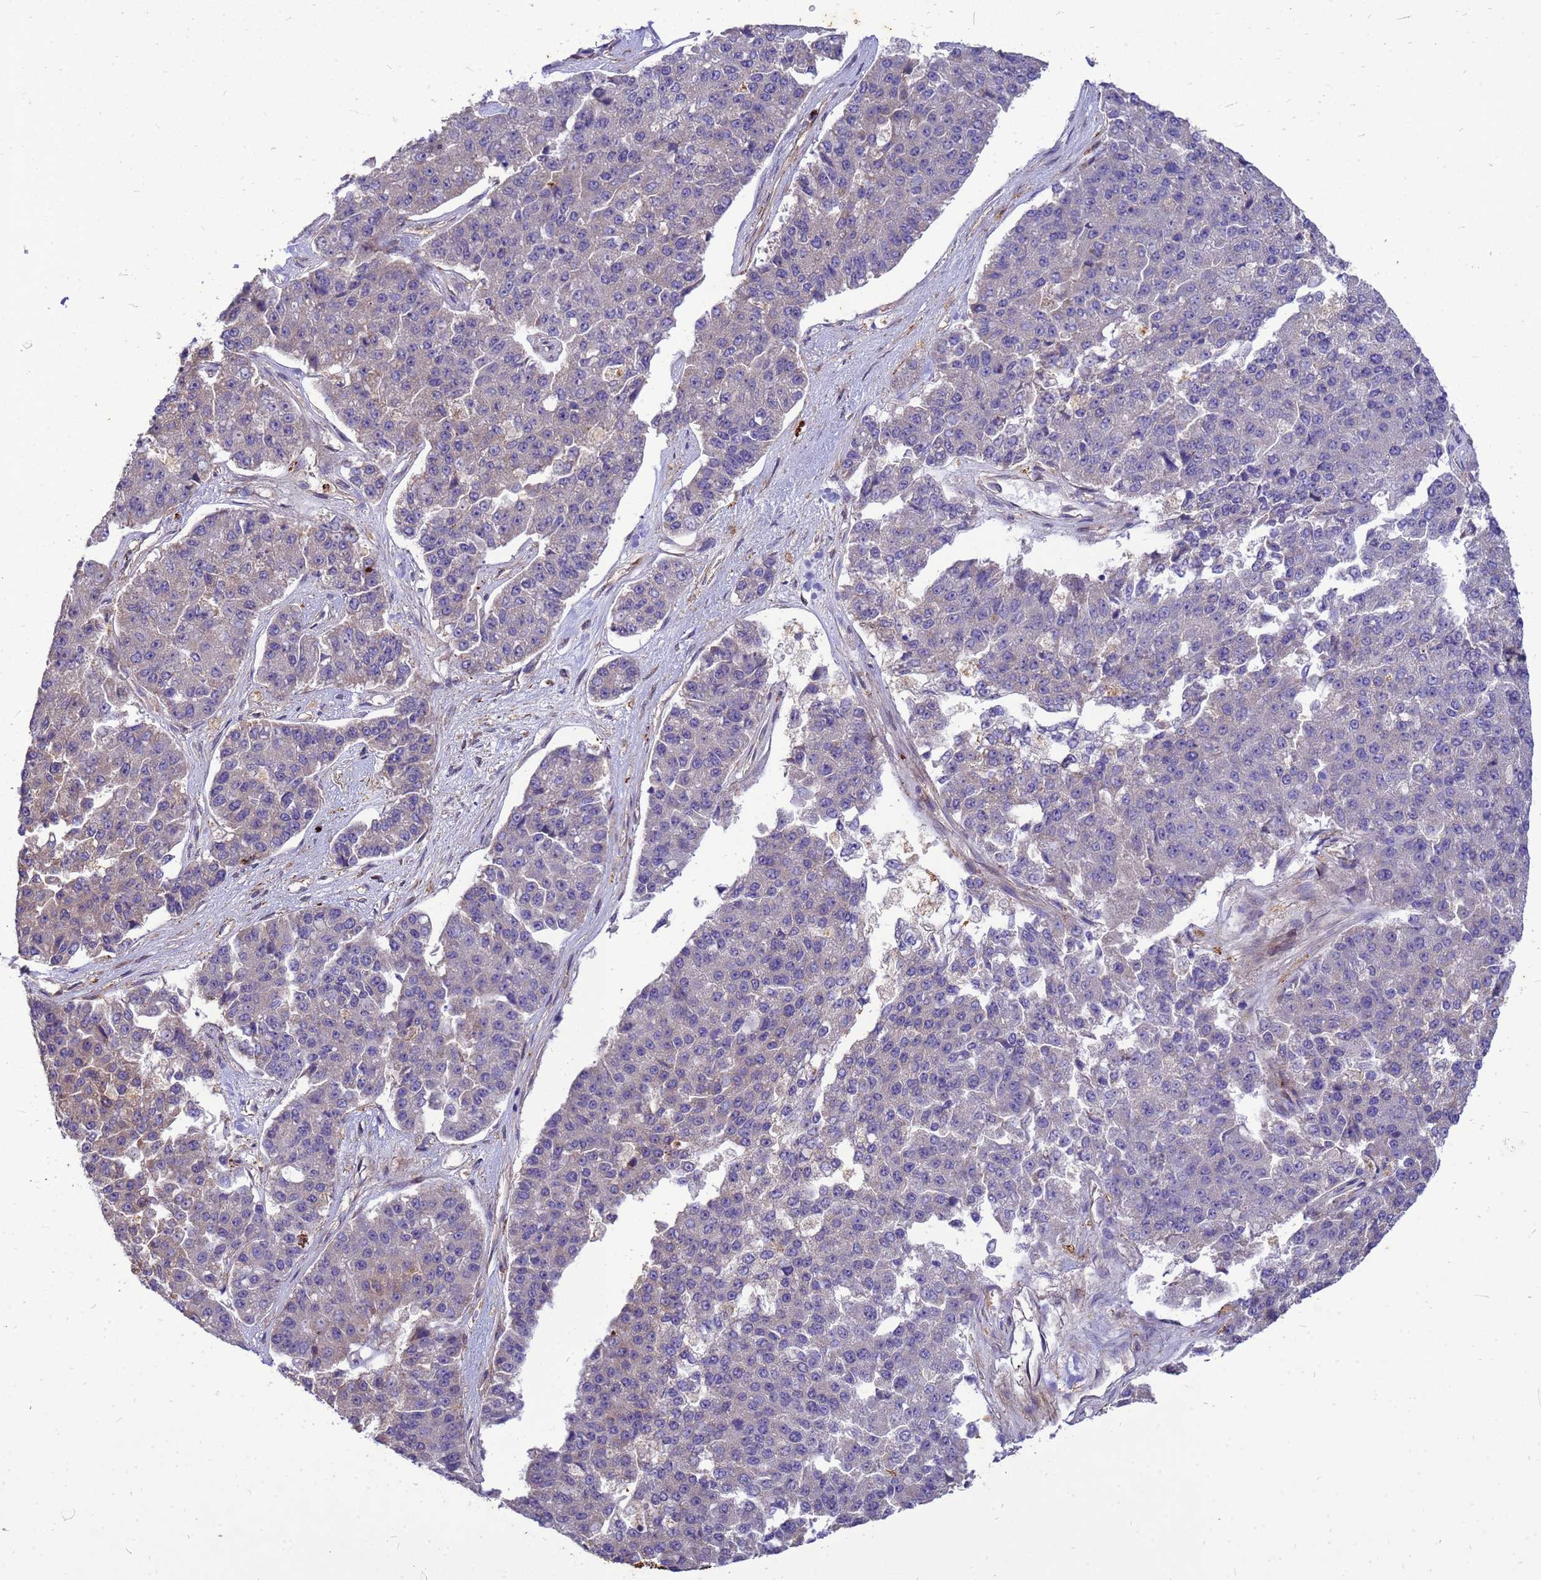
{"staining": {"intensity": "negative", "quantity": "none", "location": "none"}, "tissue": "pancreatic cancer", "cell_type": "Tumor cells", "image_type": "cancer", "snomed": [{"axis": "morphology", "description": "Adenocarcinoma, NOS"}, {"axis": "topography", "description": "Pancreas"}], "caption": "Immunohistochemistry (IHC) histopathology image of neoplastic tissue: human pancreatic adenocarcinoma stained with DAB (3,3'-diaminobenzidine) exhibits no significant protein positivity in tumor cells.", "gene": "RNF215", "patient": {"sex": "male", "age": 50}}